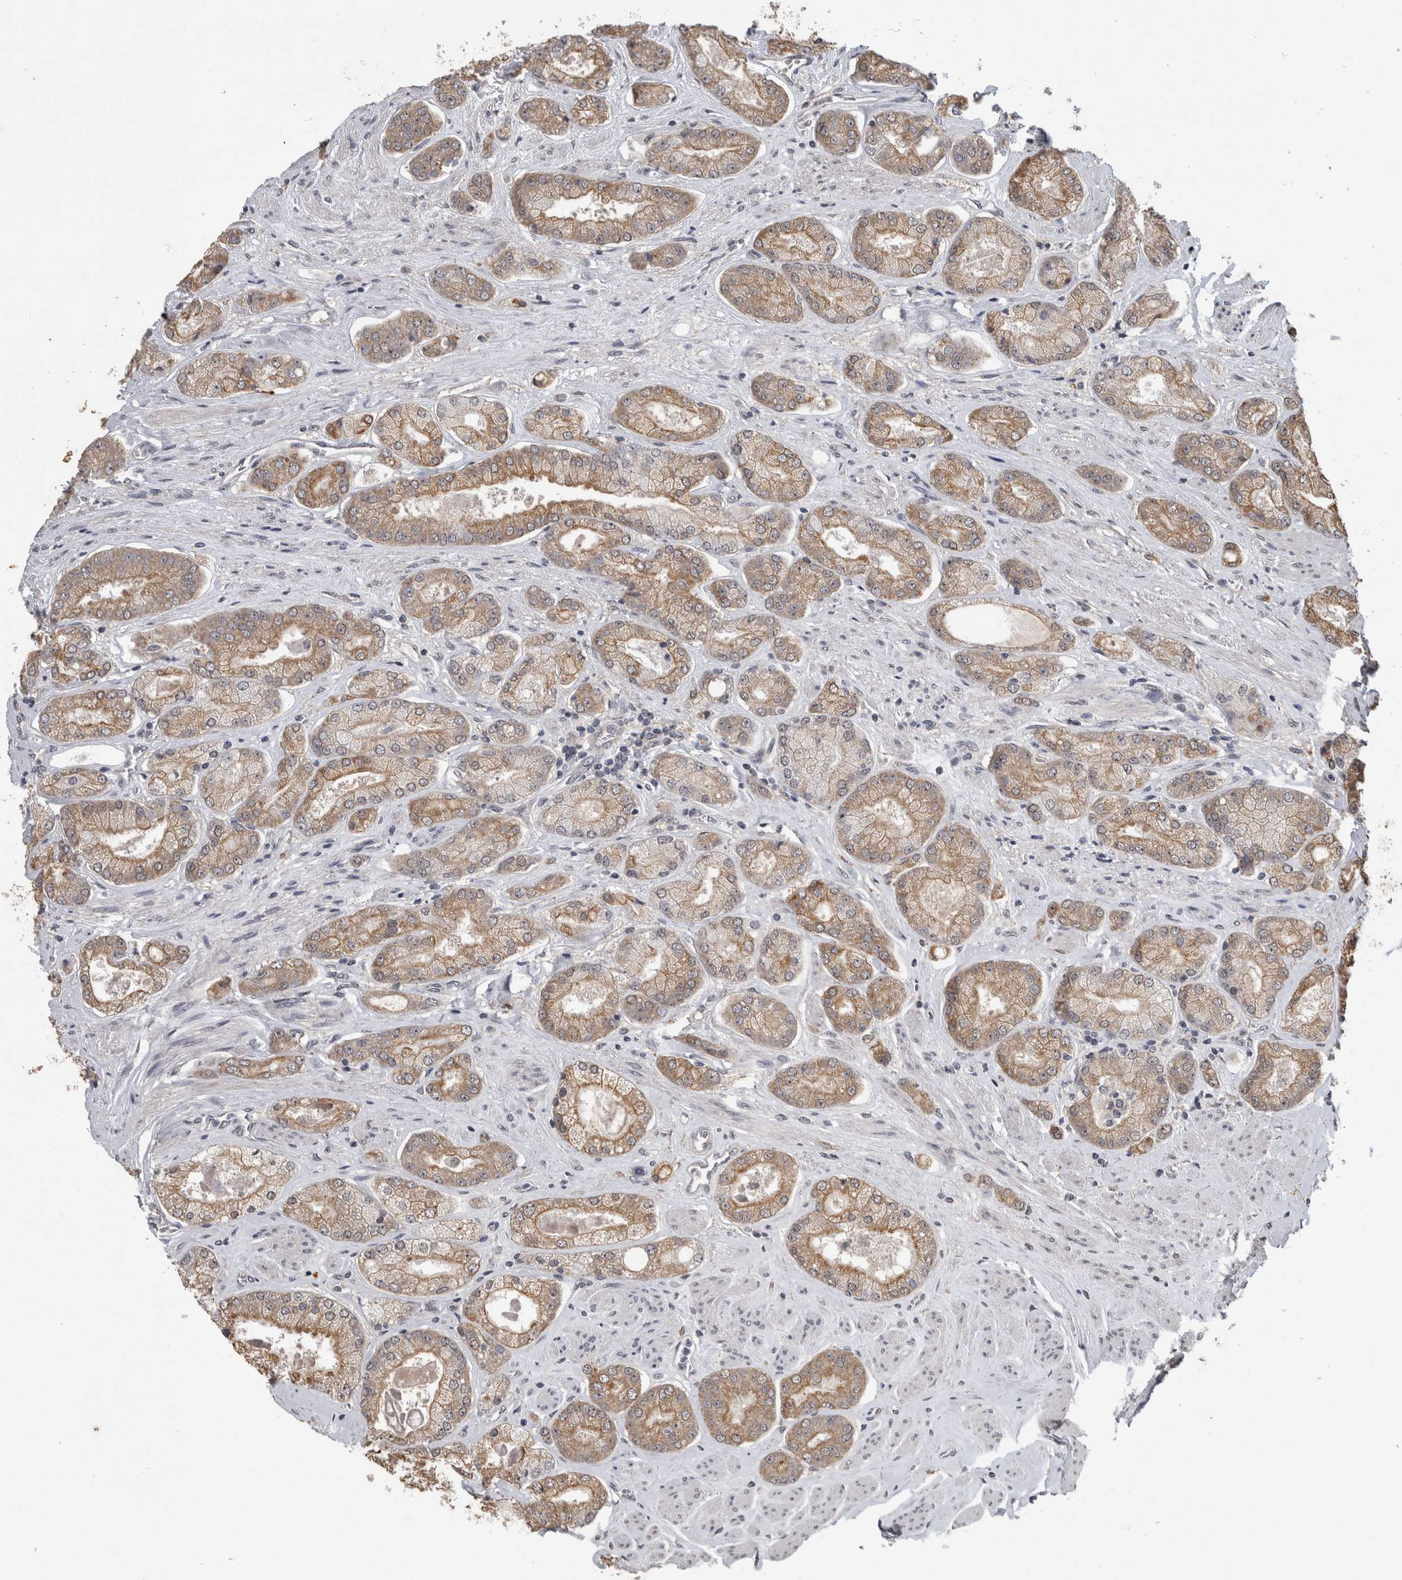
{"staining": {"intensity": "weak", "quantity": ">75%", "location": "cytoplasmic/membranous"}, "tissue": "prostate cancer", "cell_type": "Tumor cells", "image_type": "cancer", "snomed": [{"axis": "morphology", "description": "Adenocarcinoma, High grade"}, {"axis": "topography", "description": "Prostate"}], "caption": "Protein staining shows weak cytoplasmic/membranous staining in about >75% of tumor cells in prostate cancer.", "gene": "RHPN1", "patient": {"sex": "male", "age": 58}}